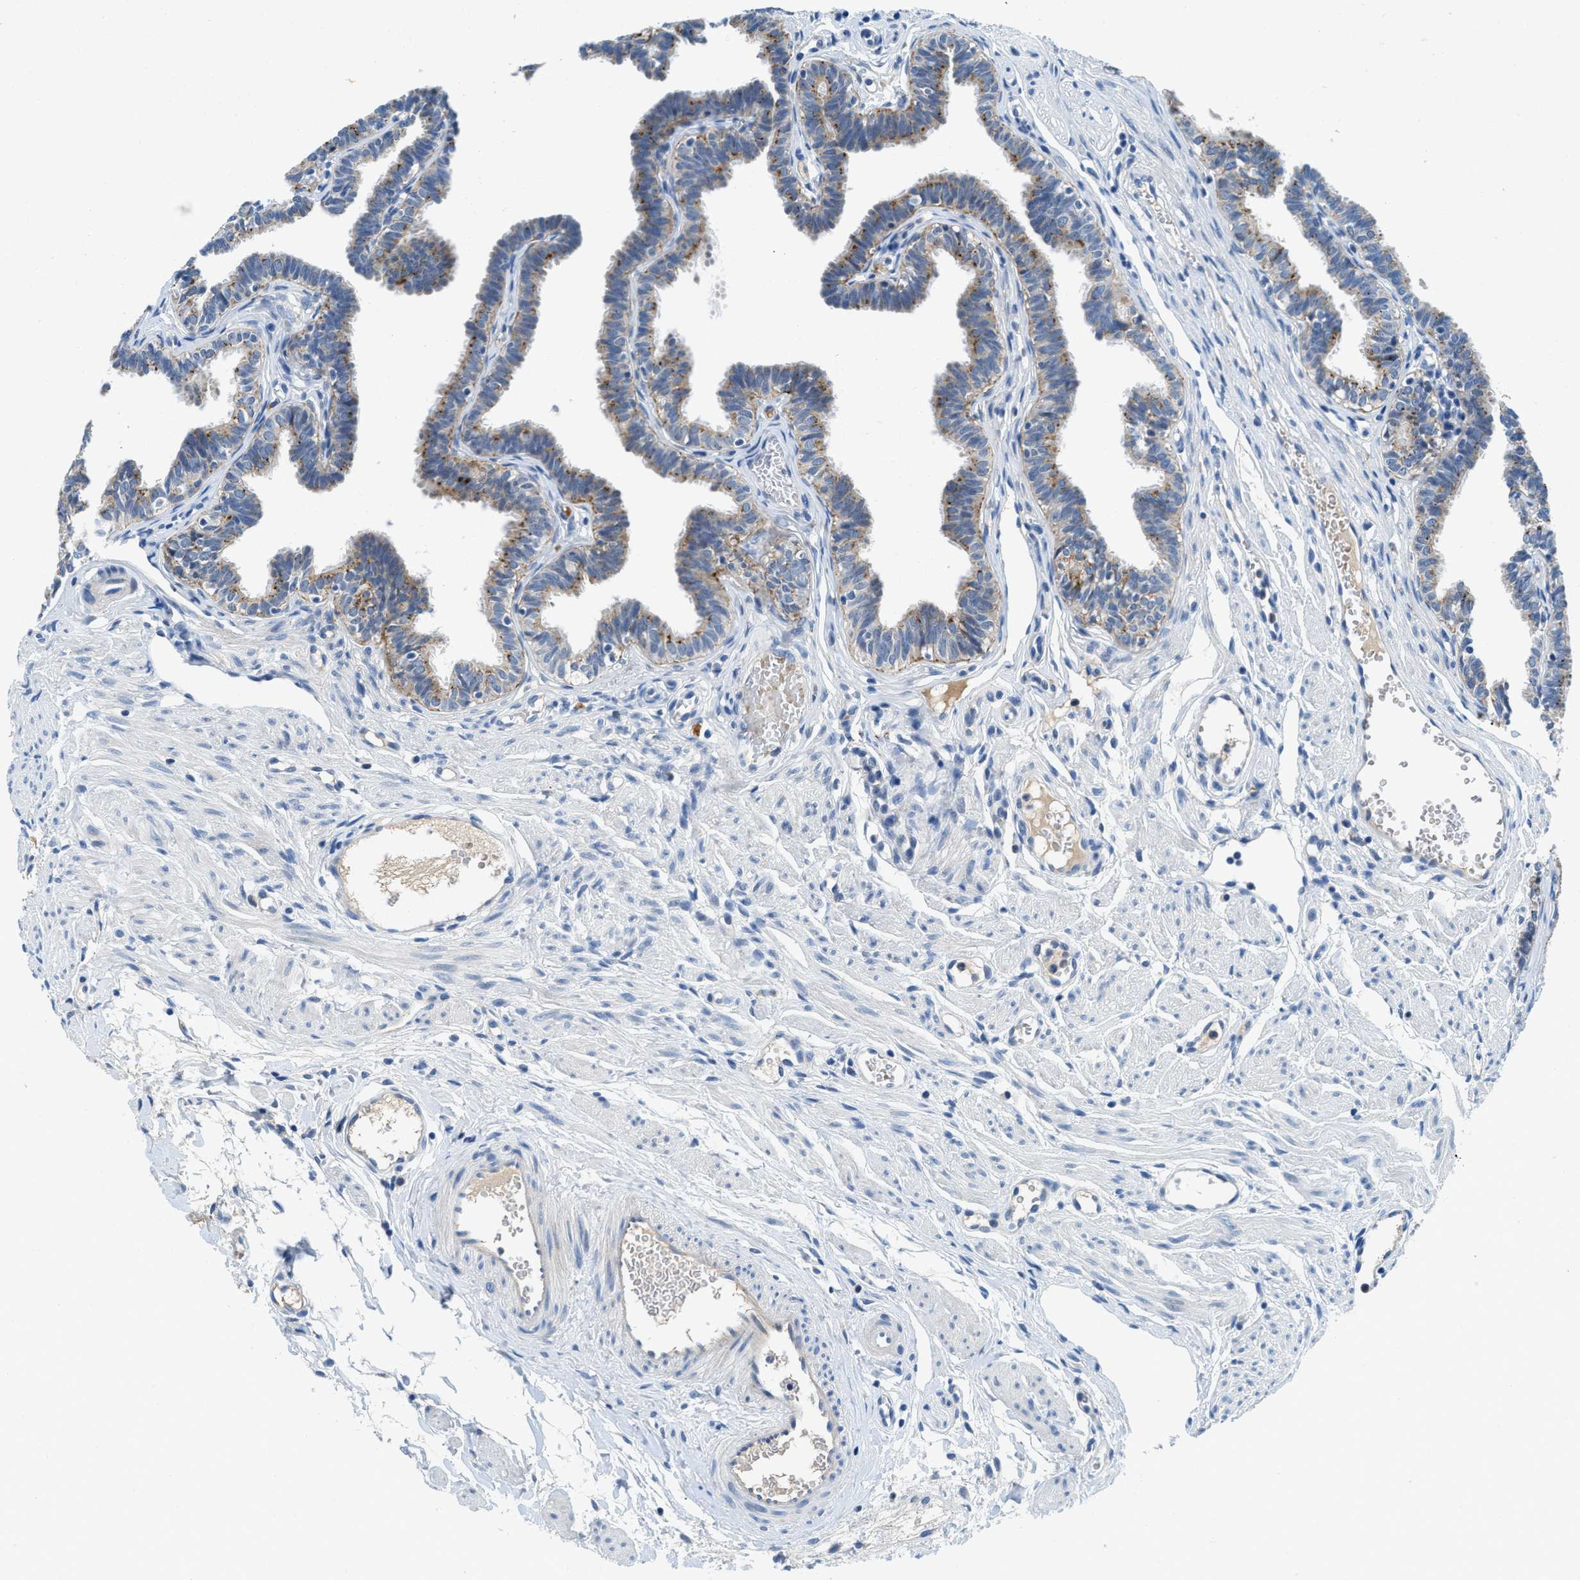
{"staining": {"intensity": "moderate", "quantity": "25%-75%", "location": "cytoplasmic/membranous"}, "tissue": "fallopian tube", "cell_type": "Glandular cells", "image_type": "normal", "snomed": [{"axis": "morphology", "description": "Normal tissue, NOS"}, {"axis": "topography", "description": "Fallopian tube"}, {"axis": "topography", "description": "Ovary"}], "caption": "This is an image of IHC staining of normal fallopian tube, which shows moderate positivity in the cytoplasmic/membranous of glandular cells.", "gene": "TSPAN3", "patient": {"sex": "female", "age": 23}}